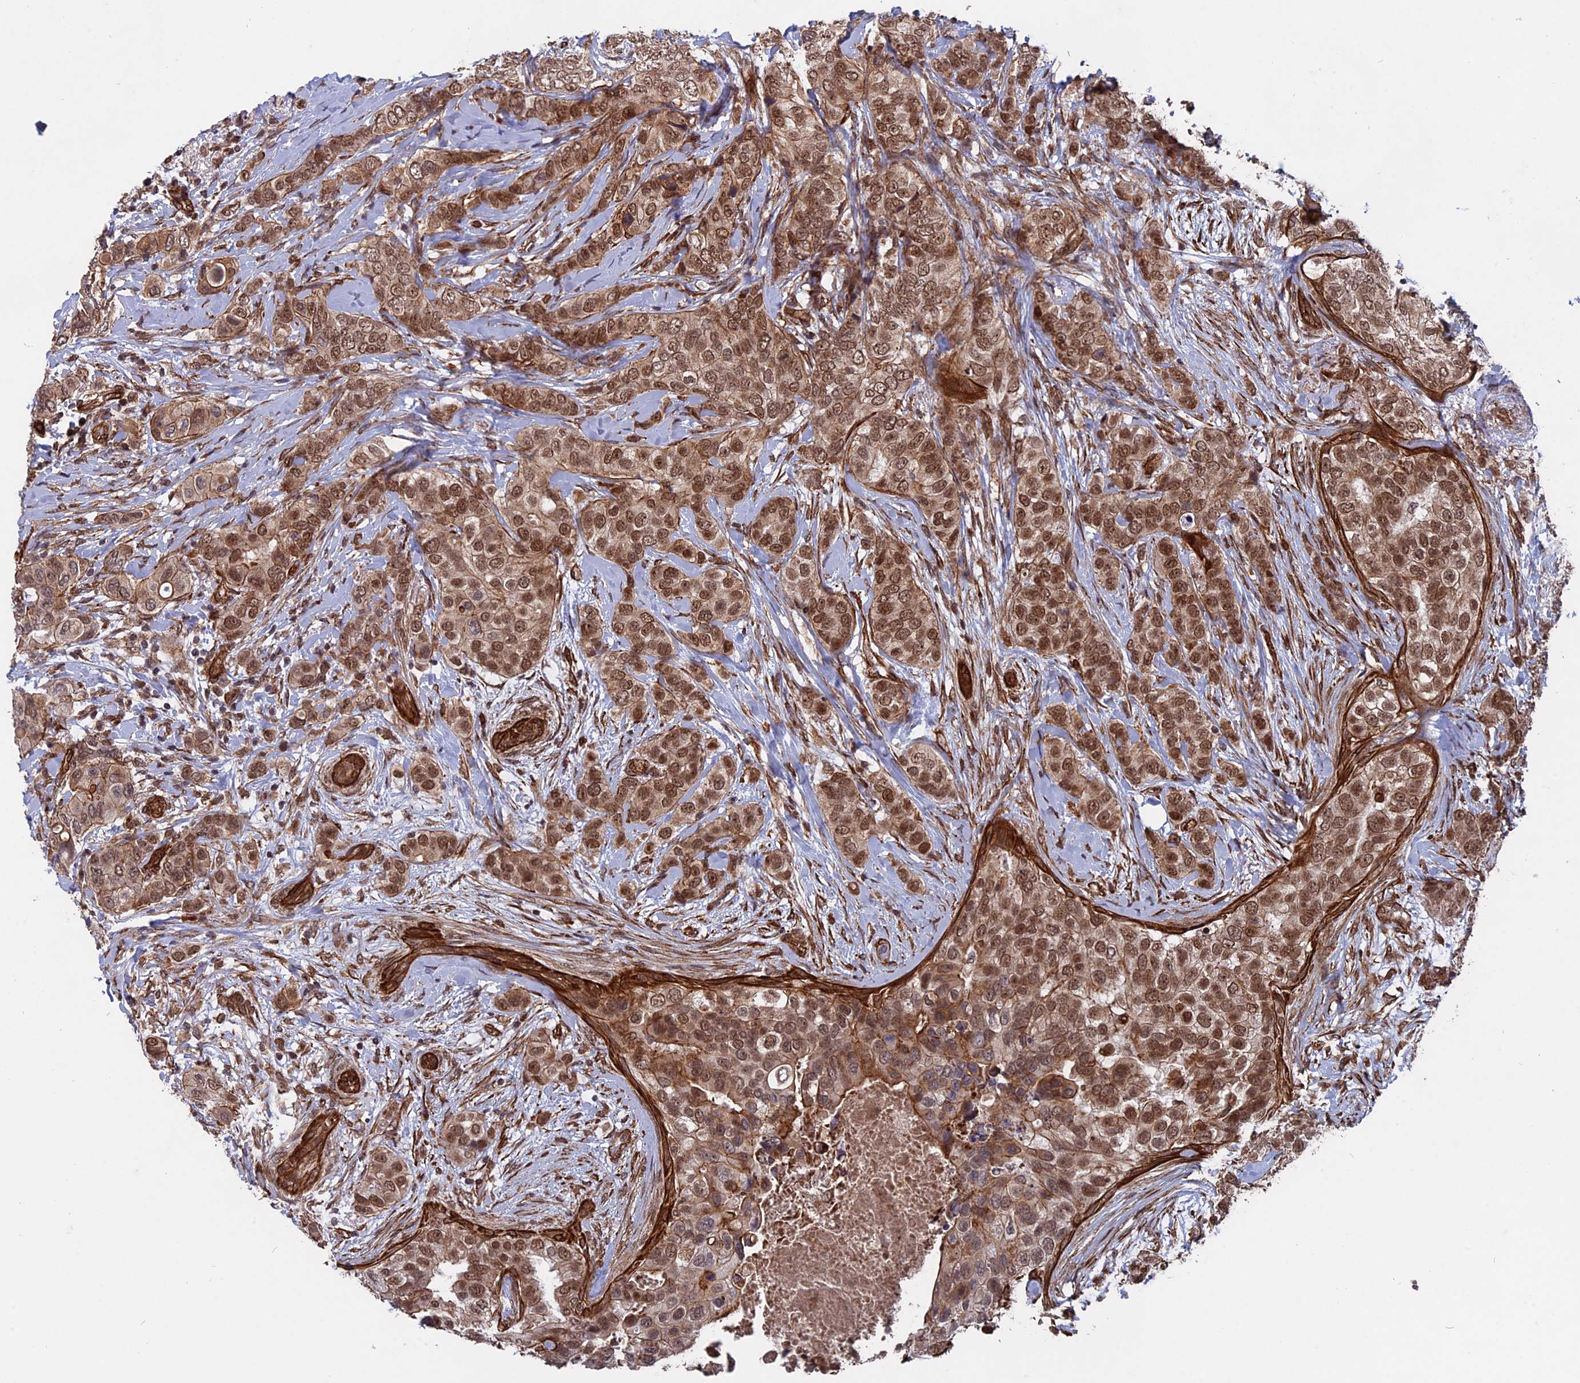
{"staining": {"intensity": "moderate", "quantity": ">75%", "location": "cytoplasmic/membranous,nuclear"}, "tissue": "breast cancer", "cell_type": "Tumor cells", "image_type": "cancer", "snomed": [{"axis": "morphology", "description": "Lobular carcinoma"}, {"axis": "topography", "description": "Breast"}], "caption": "Tumor cells display medium levels of moderate cytoplasmic/membranous and nuclear positivity in about >75% of cells in human lobular carcinoma (breast).", "gene": "NOSIP", "patient": {"sex": "female", "age": 51}}